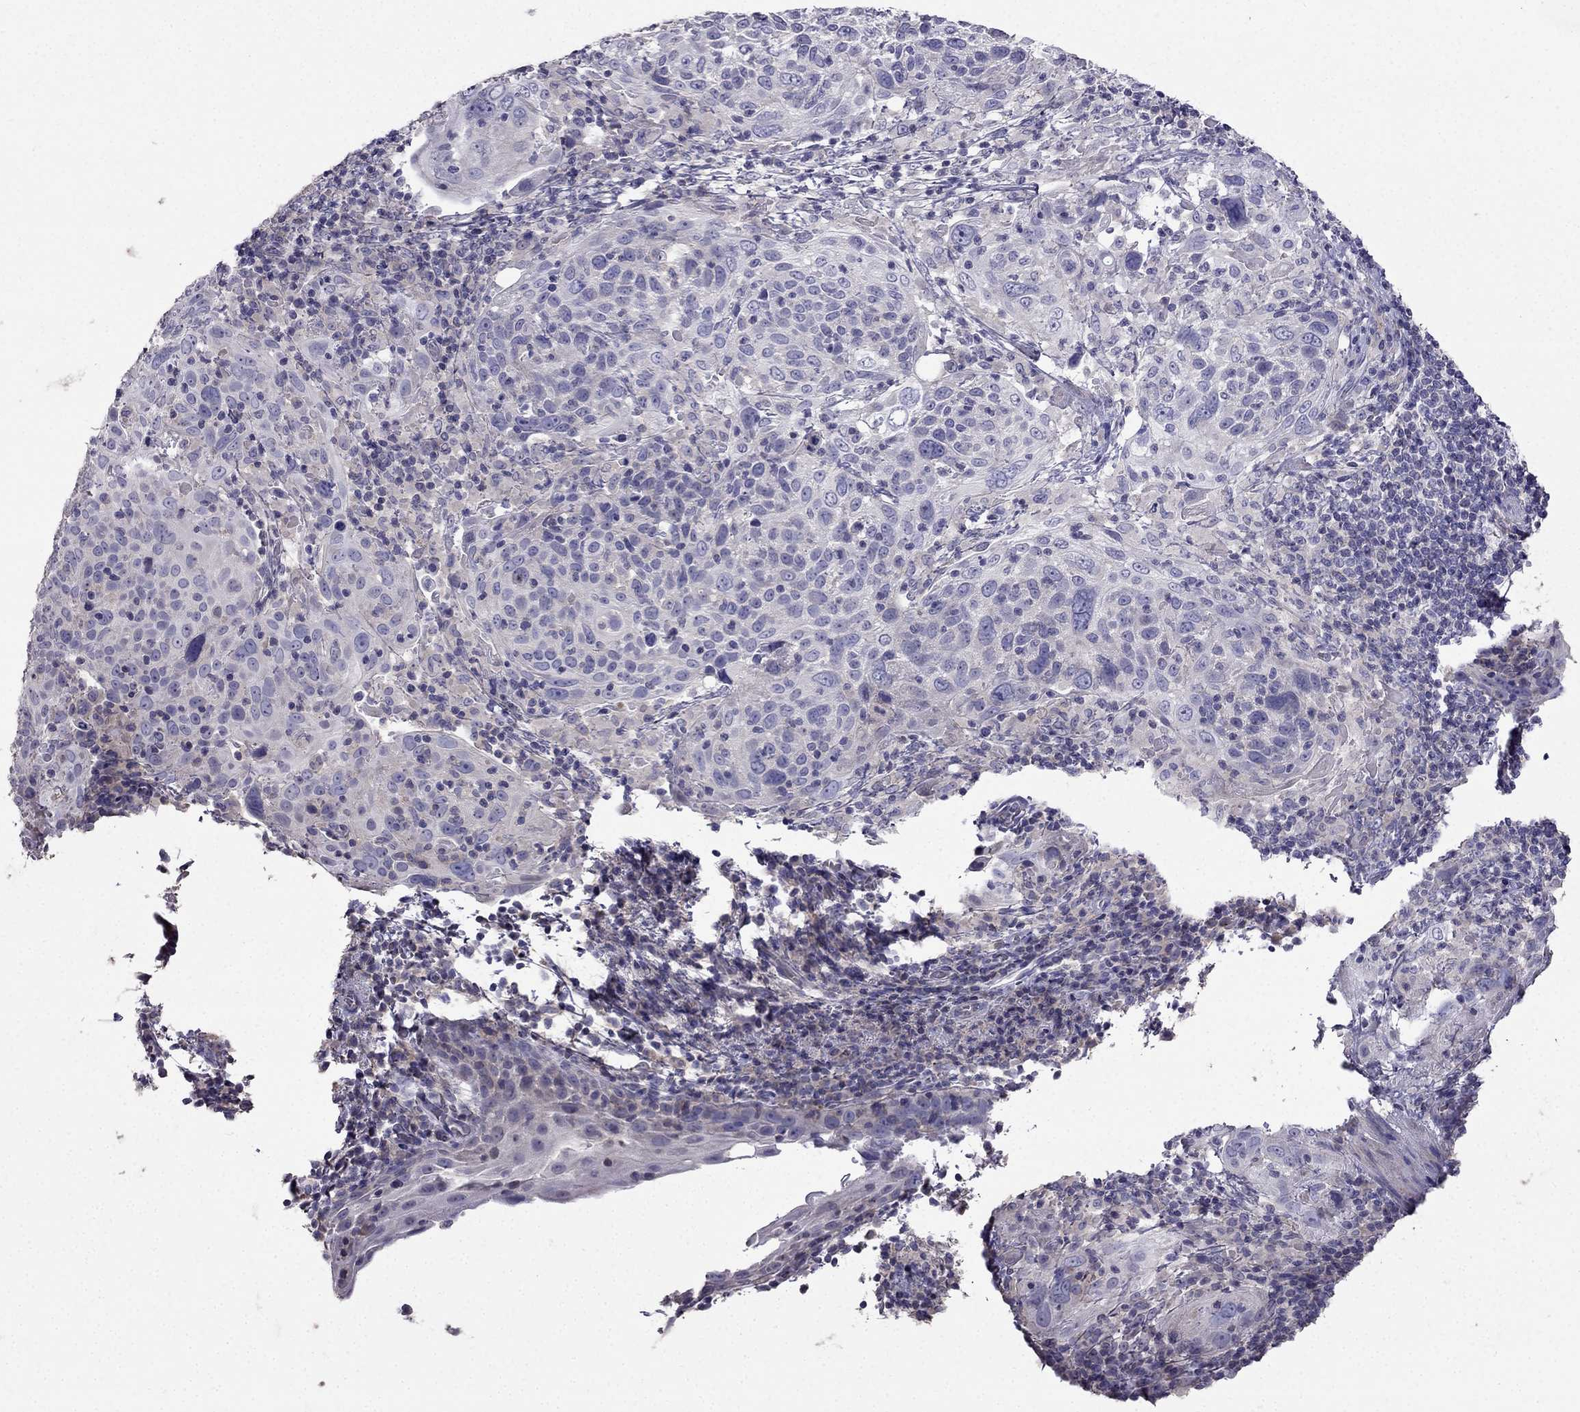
{"staining": {"intensity": "negative", "quantity": "none", "location": "none"}, "tissue": "cervical cancer", "cell_type": "Tumor cells", "image_type": "cancer", "snomed": [{"axis": "morphology", "description": "Squamous cell carcinoma, NOS"}, {"axis": "topography", "description": "Cervix"}], "caption": "High magnification brightfield microscopy of cervical cancer stained with DAB (3,3'-diaminobenzidine) (brown) and counterstained with hematoxylin (blue): tumor cells show no significant staining.", "gene": "AS3MT", "patient": {"sex": "female", "age": 61}}